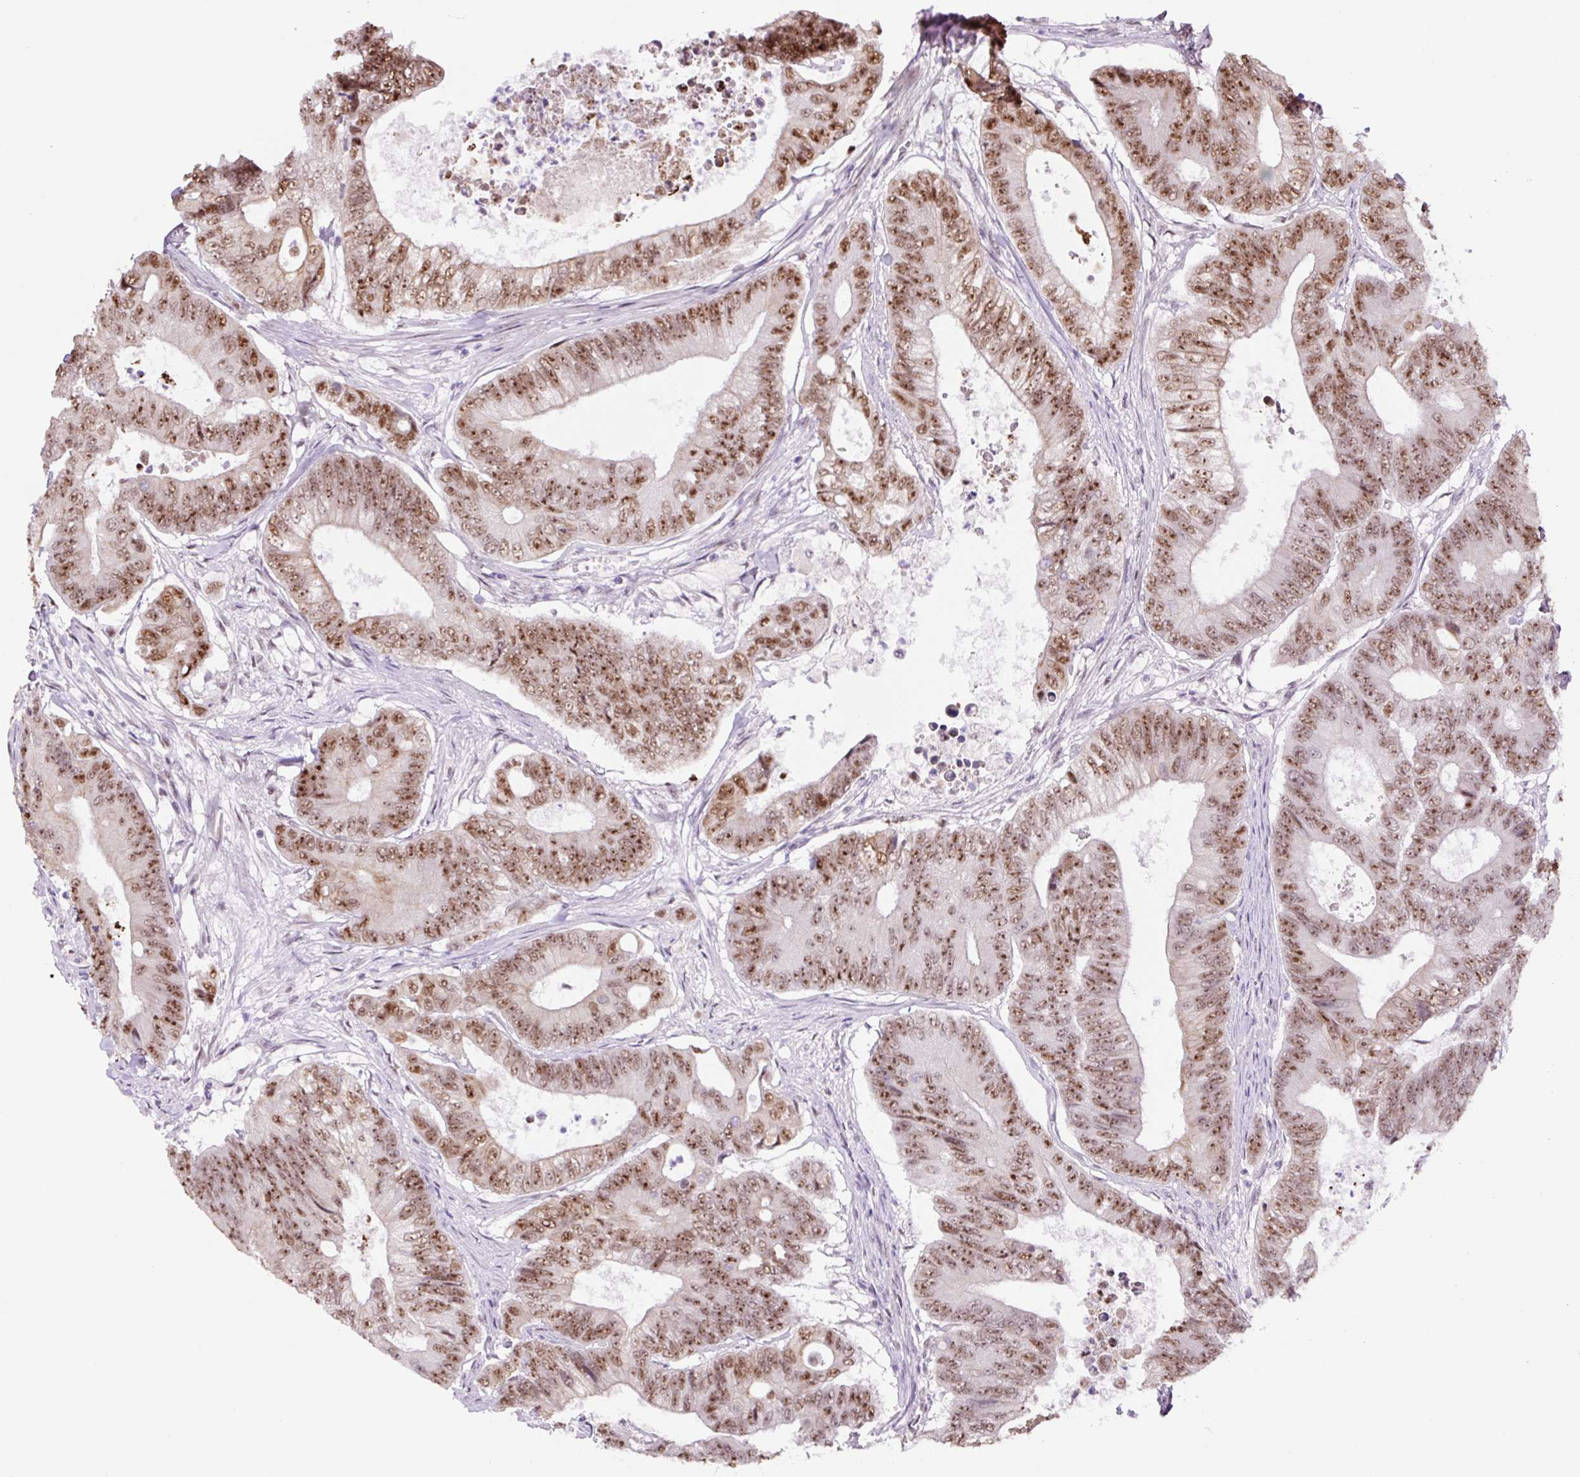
{"staining": {"intensity": "moderate", "quantity": ">75%", "location": "nuclear"}, "tissue": "colorectal cancer", "cell_type": "Tumor cells", "image_type": "cancer", "snomed": [{"axis": "morphology", "description": "Adenocarcinoma, NOS"}, {"axis": "topography", "description": "Colon"}], "caption": "IHC staining of colorectal adenocarcinoma, which exhibits medium levels of moderate nuclear staining in approximately >75% of tumor cells indicating moderate nuclear protein positivity. The staining was performed using DAB (3,3'-diaminobenzidine) (brown) for protein detection and nuclei were counterstained in hematoxylin (blue).", "gene": "TAF1A", "patient": {"sex": "female", "age": 48}}